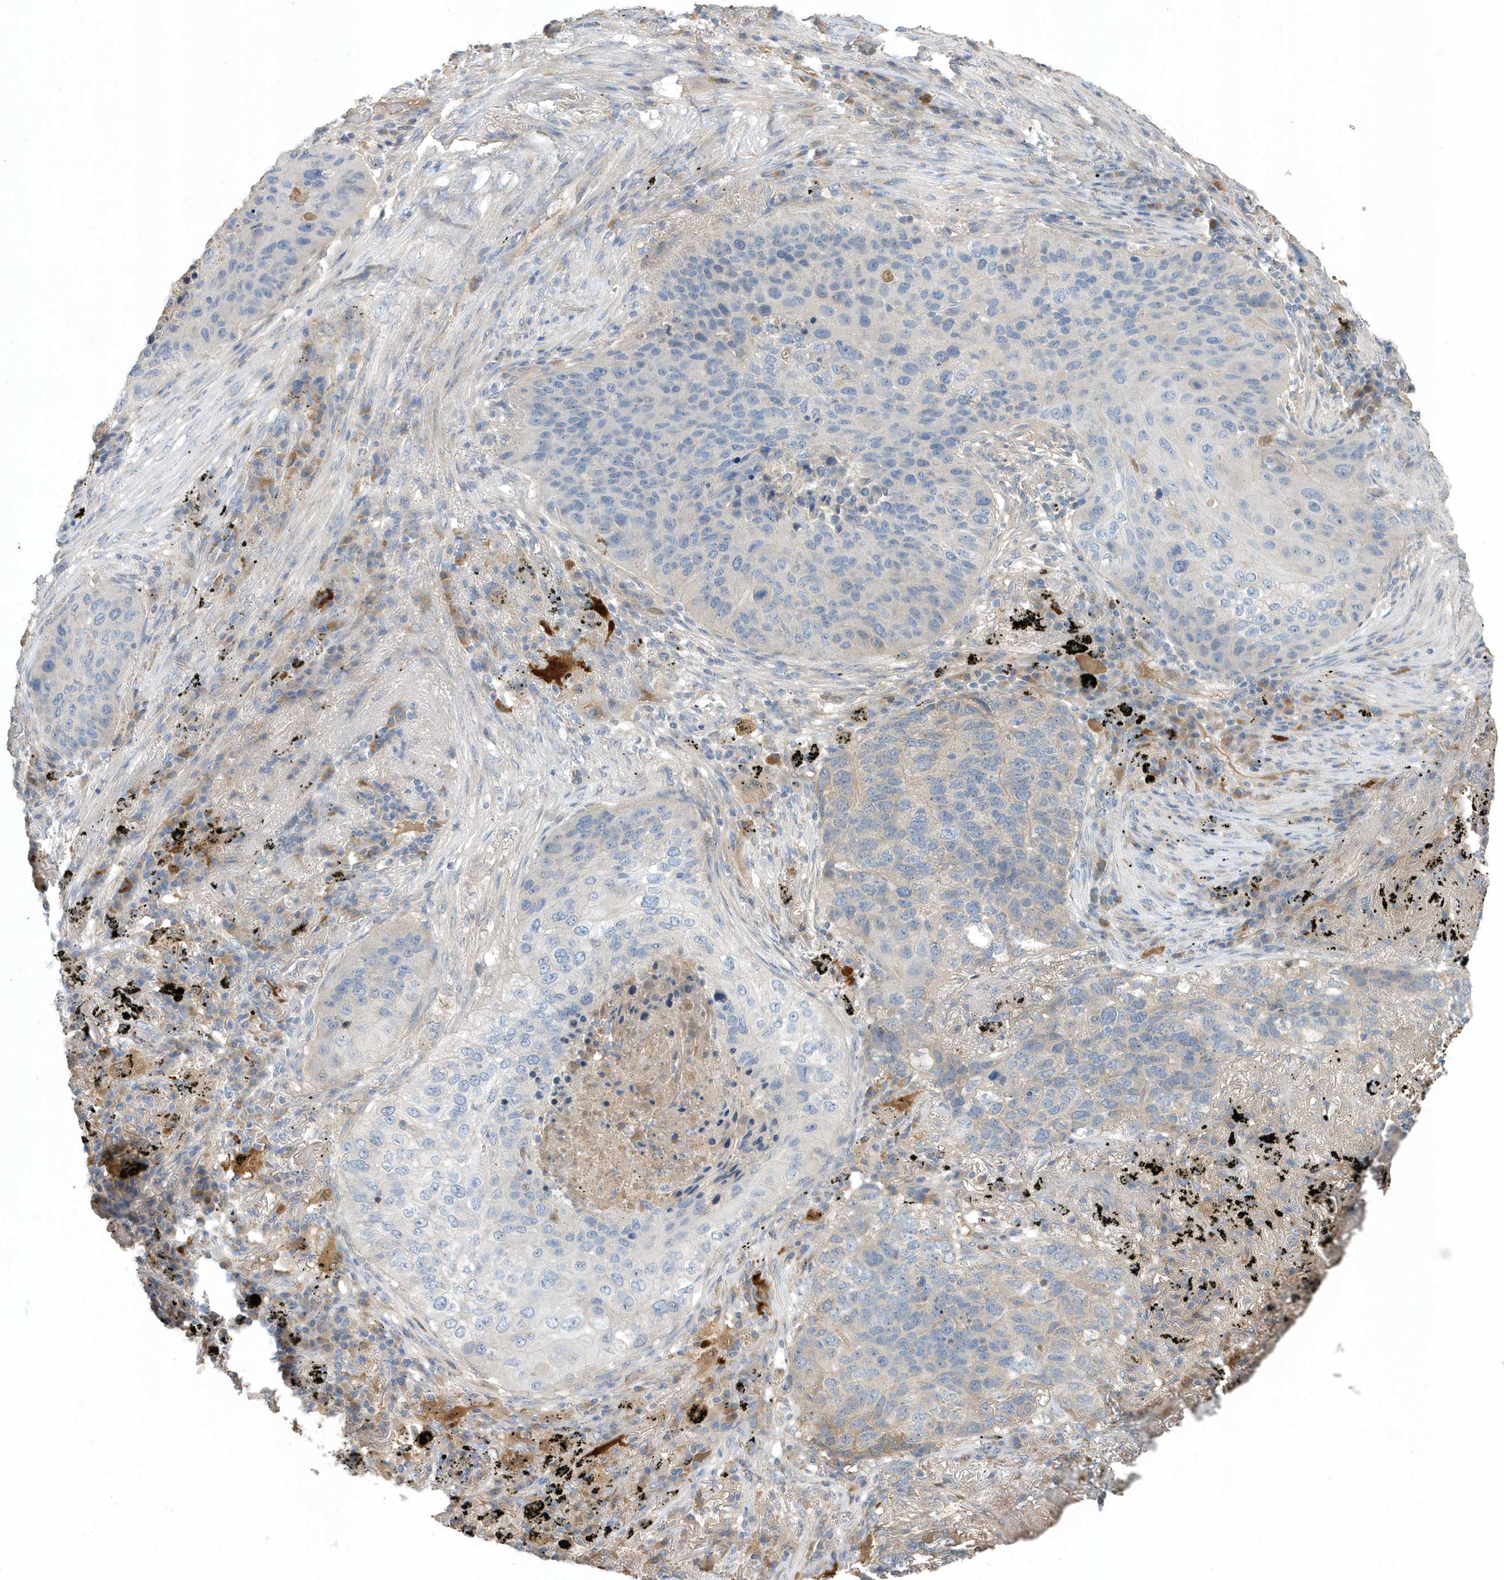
{"staining": {"intensity": "negative", "quantity": "none", "location": "none"}, "tissue": "lung cancer", "cell_type": "Tumor cells", "image_type": "cancer", "snomed": [{"axis": "morphology", "description": "Squamous cell carcinoma, NOS"}, {"axis": "topography", "description": "Lung"}], "caption": "The photomicrograph exhibits no significant staining in tumor cells of lung cancer. Brightfield microscopy of IHC stained with DAB (3,3'-diaminobenzidine) (brown) and hematoxylin (blue), captured at high magnification.", "gene": "USP53", "patient": {"sex": "female", "age": 63}}